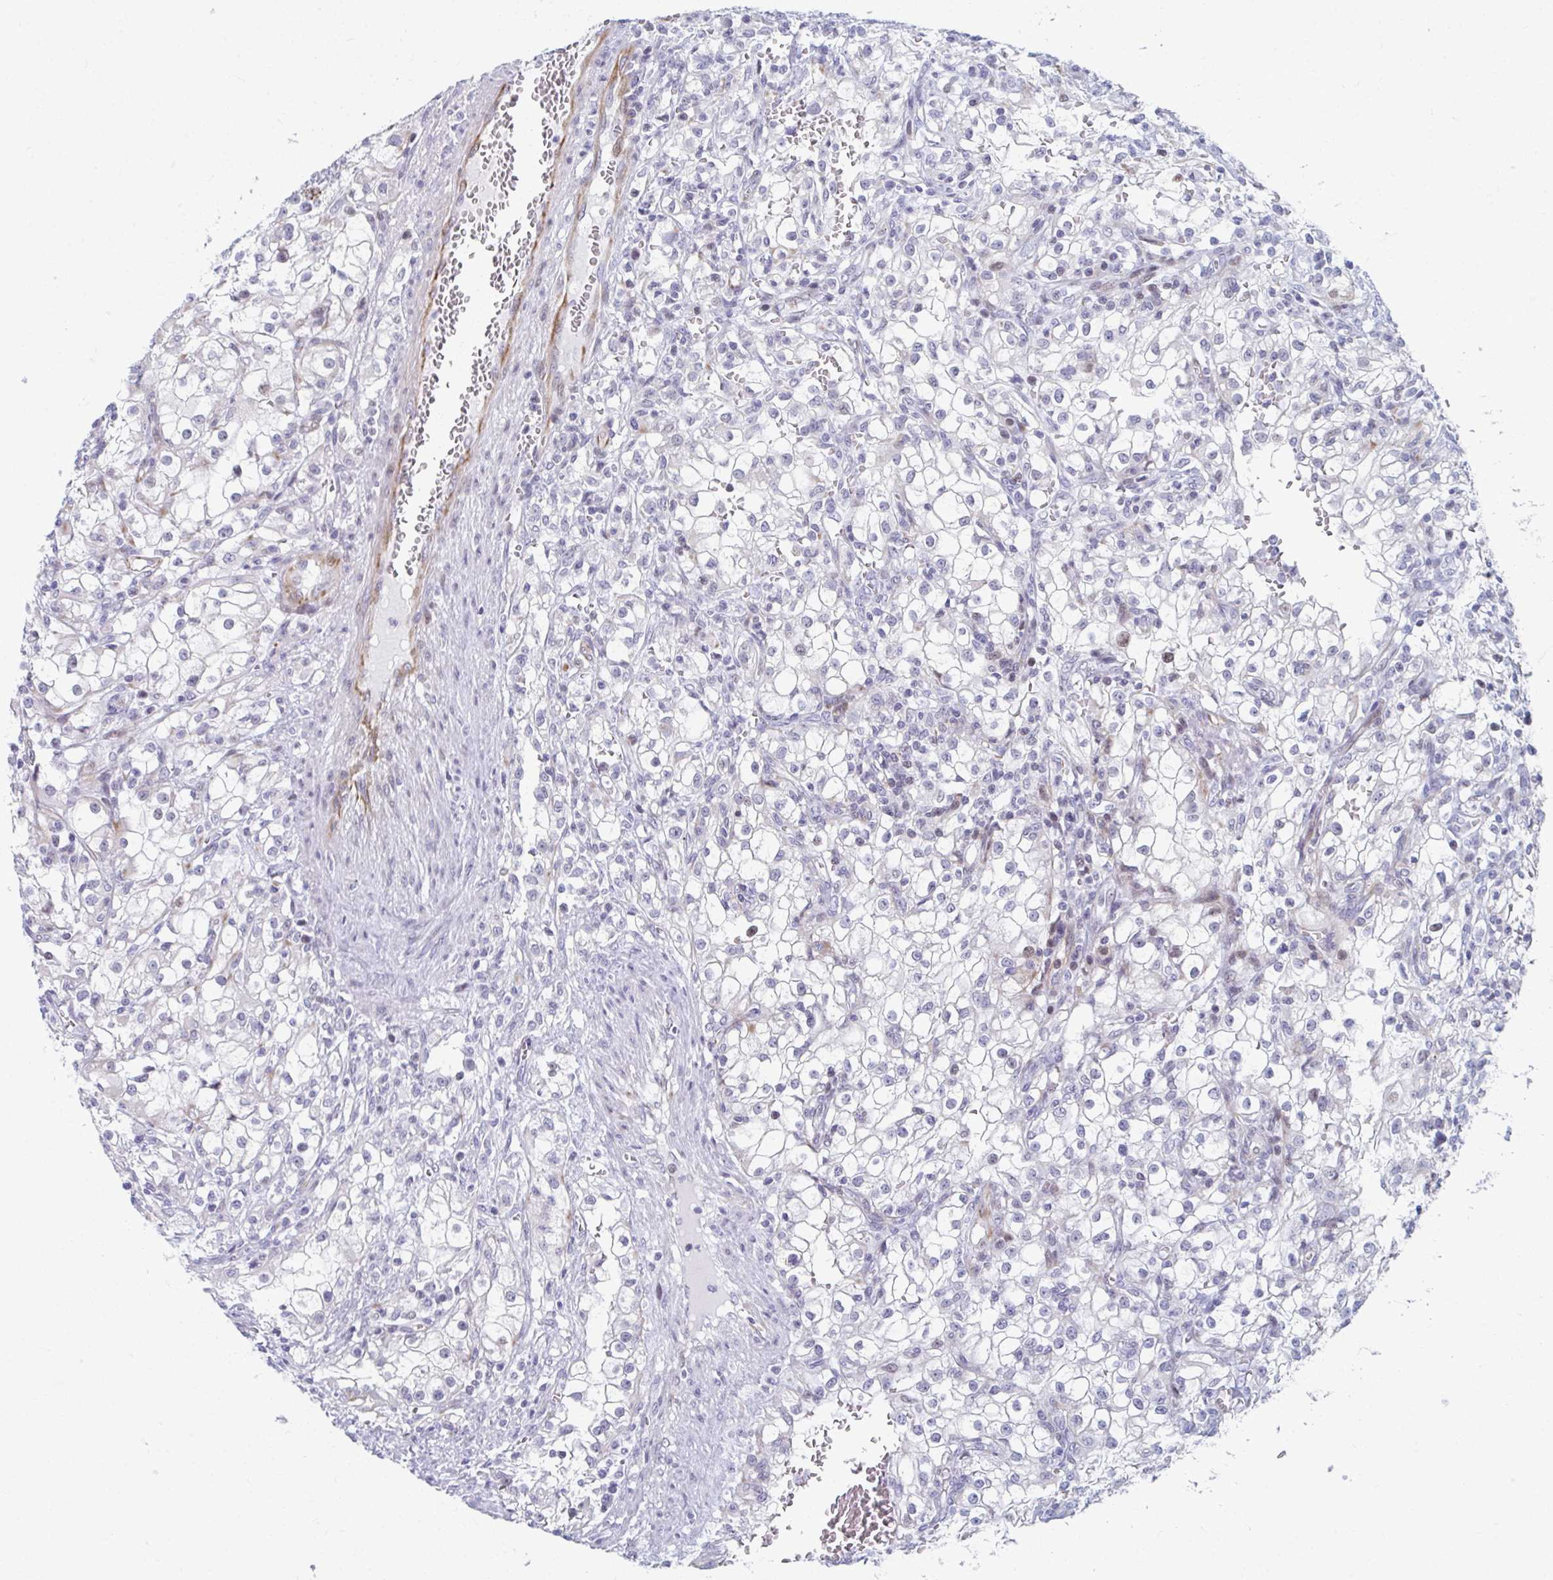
{"staining": {"intensity": "negative", "quantity": "none", "location": "none"}, "tissue": "renal cancer", "cell_type": "Tumor cells", "image_type": "cancer", "snomed": [{"axis": "morphology", "description": "Adenocarcinoma, NOS"}, {"axis": "topography", "description": "Kidney"}], "caption": "The immunohistochemistry photomicrograph has no significant expression in tumor cells of renal adenocarcinoma tissue.", "gene": "ABHD16B", "patient": {"sex": "female", "age": 74}}